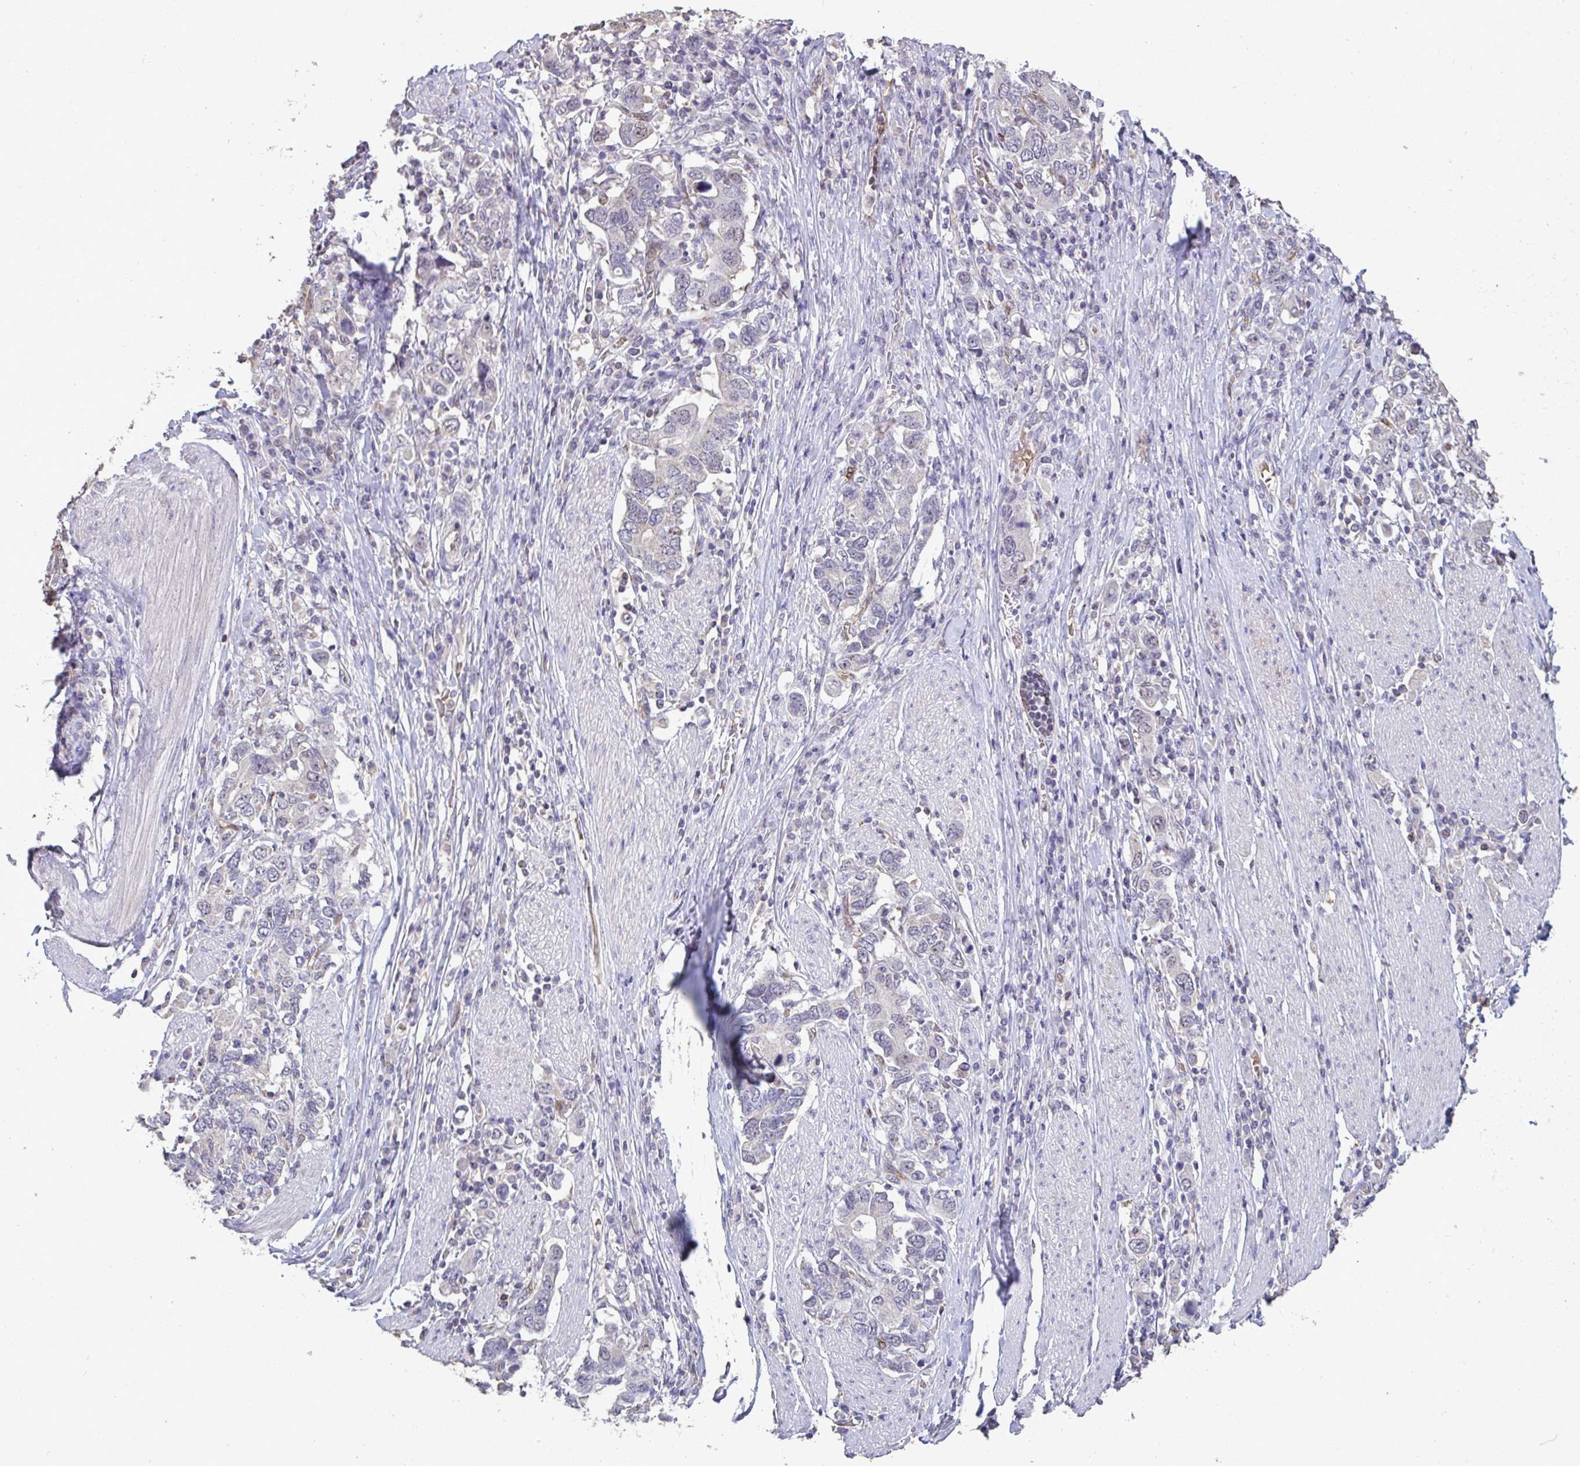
{"staining": {"intensity": "negative", "quantity": "none", "location": "none"}, "tissue": "stomach cancer", "cell_type": "Tumor cells", "image_type": "cancer", "snomed": [{"axis": "morphology", "description": "Adenocarcinoma, NOS"}, {"axis": "topography", "description": "Stomach, upper"}, {"axis": "topography", "description": "Stomach"}], "caption": "This is an IHC micrograph of human stomach cancer. There is no staining in tumor cells.", "gene": "SENP3", "patient": {"sex": "male", "age": 62}}